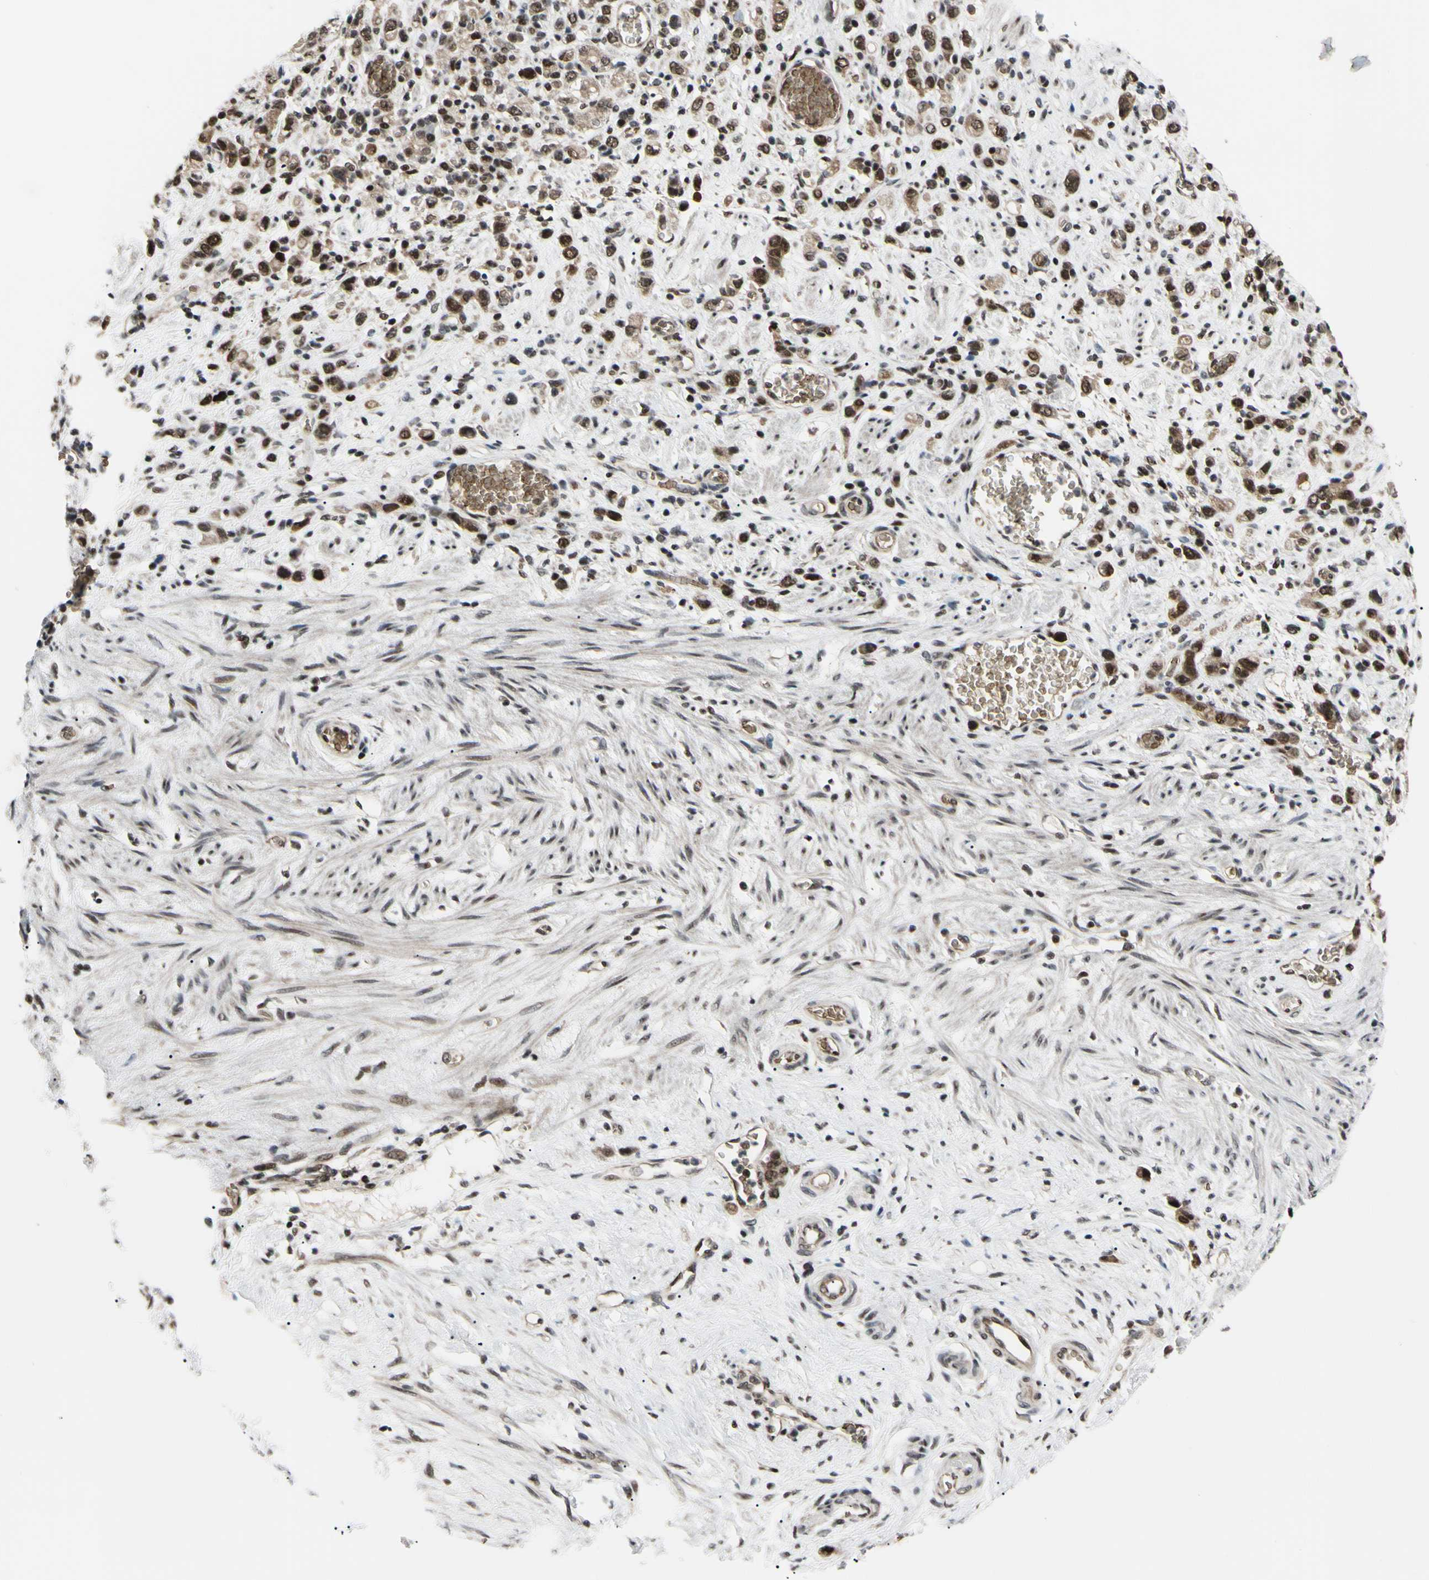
{"staining": {"intensity": "strong", "quantity": ">75%", "location": "cytoplasmic/membranous,nuclear"}, "tissue": "stomach cancer", "cell_type": "Tumor cells", "image_type": "cancer", "snomed": [{"axis": "morphology", "description": "Adenocarcinoma, NOS"}, {"axis": "morphology", "description": "Adenocarcinoma, High grade"}, {"axis": "topography", "description": "Stomach, upper"}, {"axis": "topography", "description": "Stomach, lower"}], "caption": "Immunohistochemistry photomicrograph of human adenocarcinoma (stomach) stained for a protein (brown), which displays high levels of strong cytoplasmic/membranous and nuclear staining in approximately >75% of tumor cells.", "gene": "THAP12", "patient": {"sex": "female", "age": 65}}